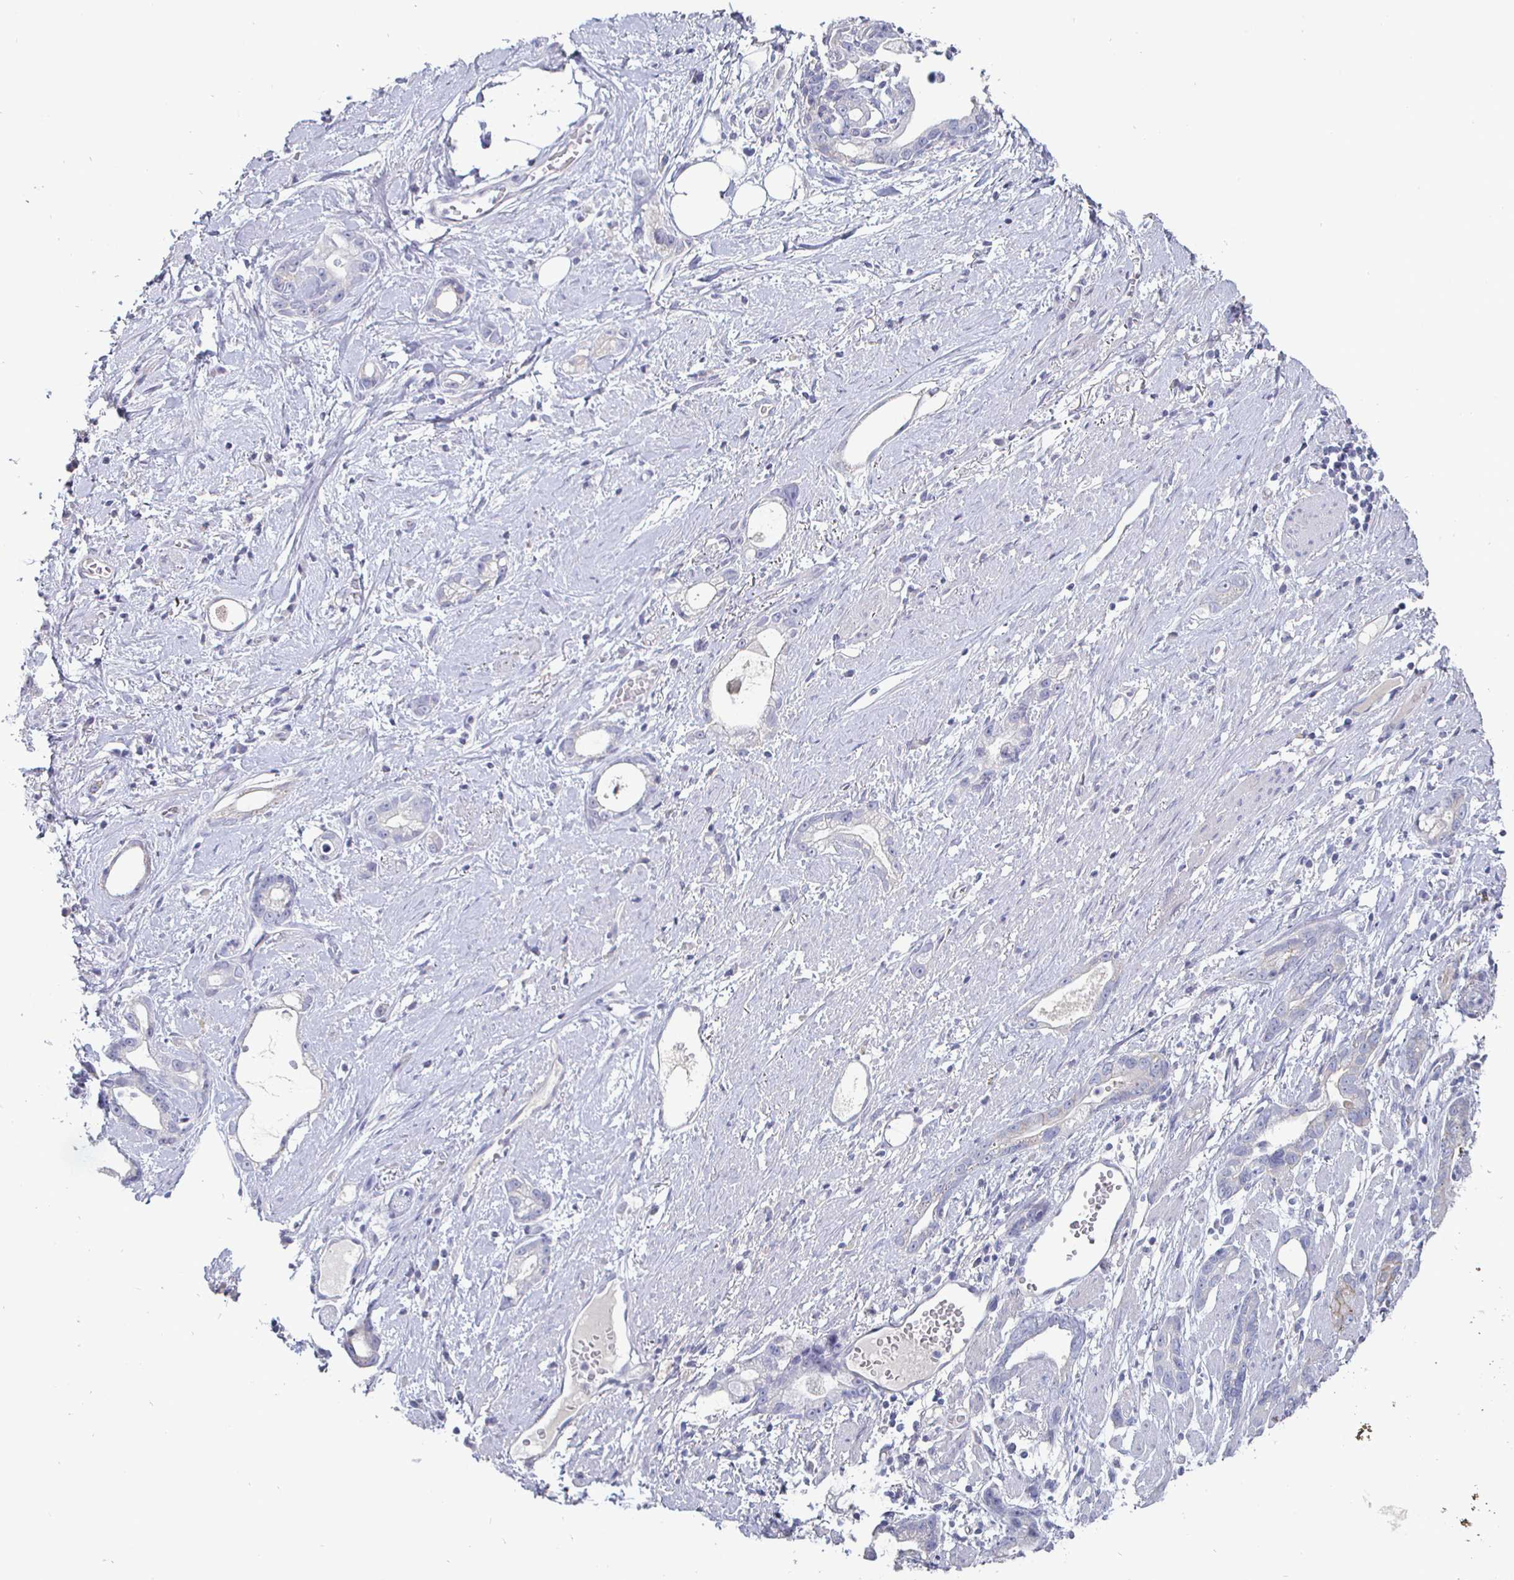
{"staining": {"intensity": "negative", "quantity": "none", "location": "none"}, "tissue": "stomach cancer", "cell_type": "Tumor cells", "image_type": "cancer", "snomed": [{"axis": "morphology", "description": "Adenocarcinoma, NOS"}, {"axis": "topography", "description": "Stomach"}], "caption": "Tumor cells are negative for protein expression in human adenocarcinoma (stomach).", "gene": "ENPP1", "patient": {"sex": "male", "age": 55}}